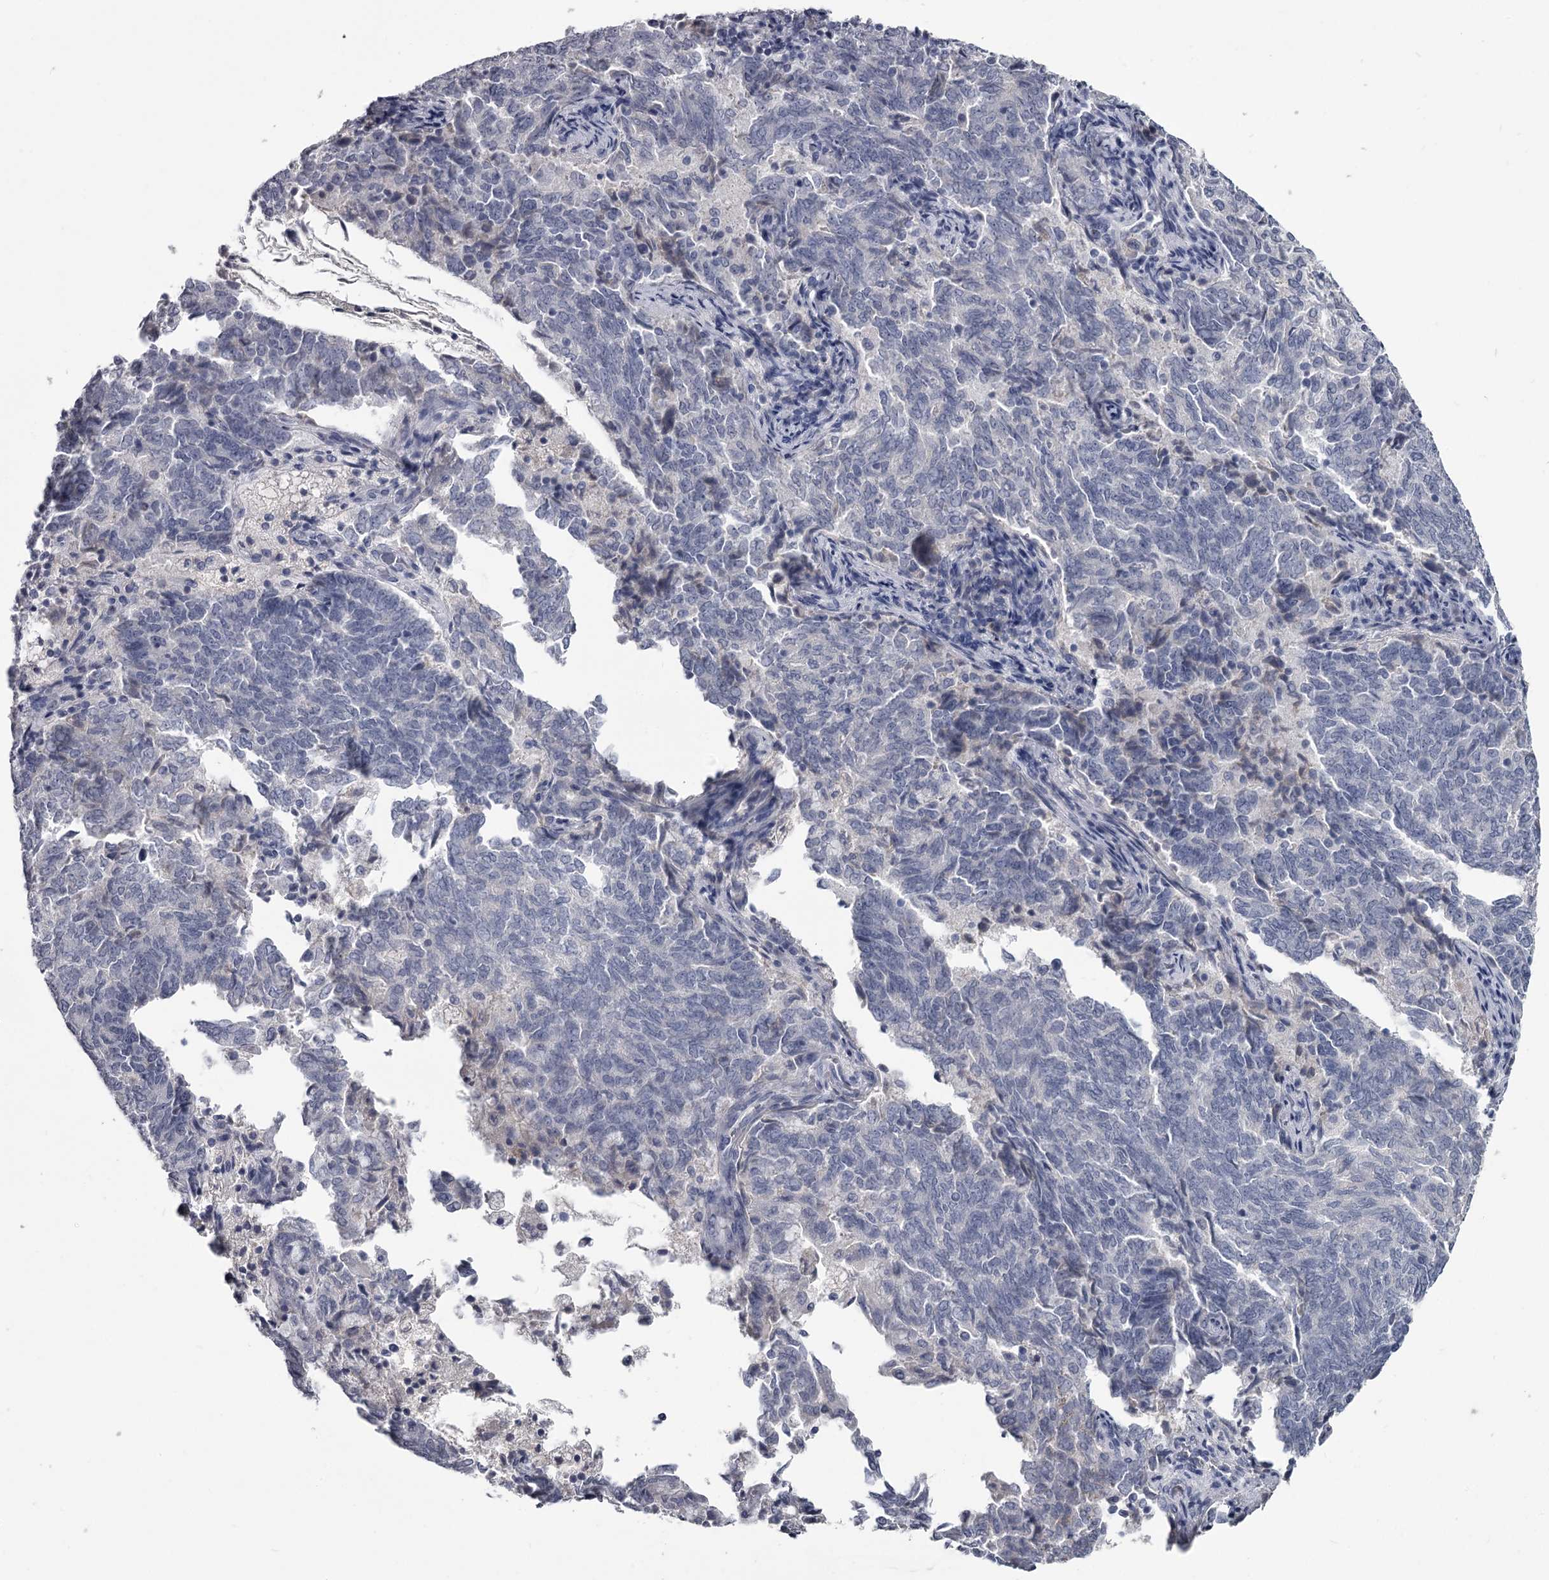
{"staining": {"intensity": "negative", "quantity": "none", "location": "none"}, "tissue": "endometrial cancer", "cell_type": "Tumor cells", "image_type": "cancer", "snomed": [{"axis": "morphology", "description": "Adenocarcinoma, NOS"}, {"axis": "topography", "description": "Endometrium"}], "caption": "Tumor cells show no significant protein positivity in adenocarcinoma (endometrial). (Stains: DAB immunohistochemistry with hematoxylin counter stain, Microscopy: brightfield microscopy at high magnification).", "gene": "DAO", "patient": {"sex": "female", "age": 80}}